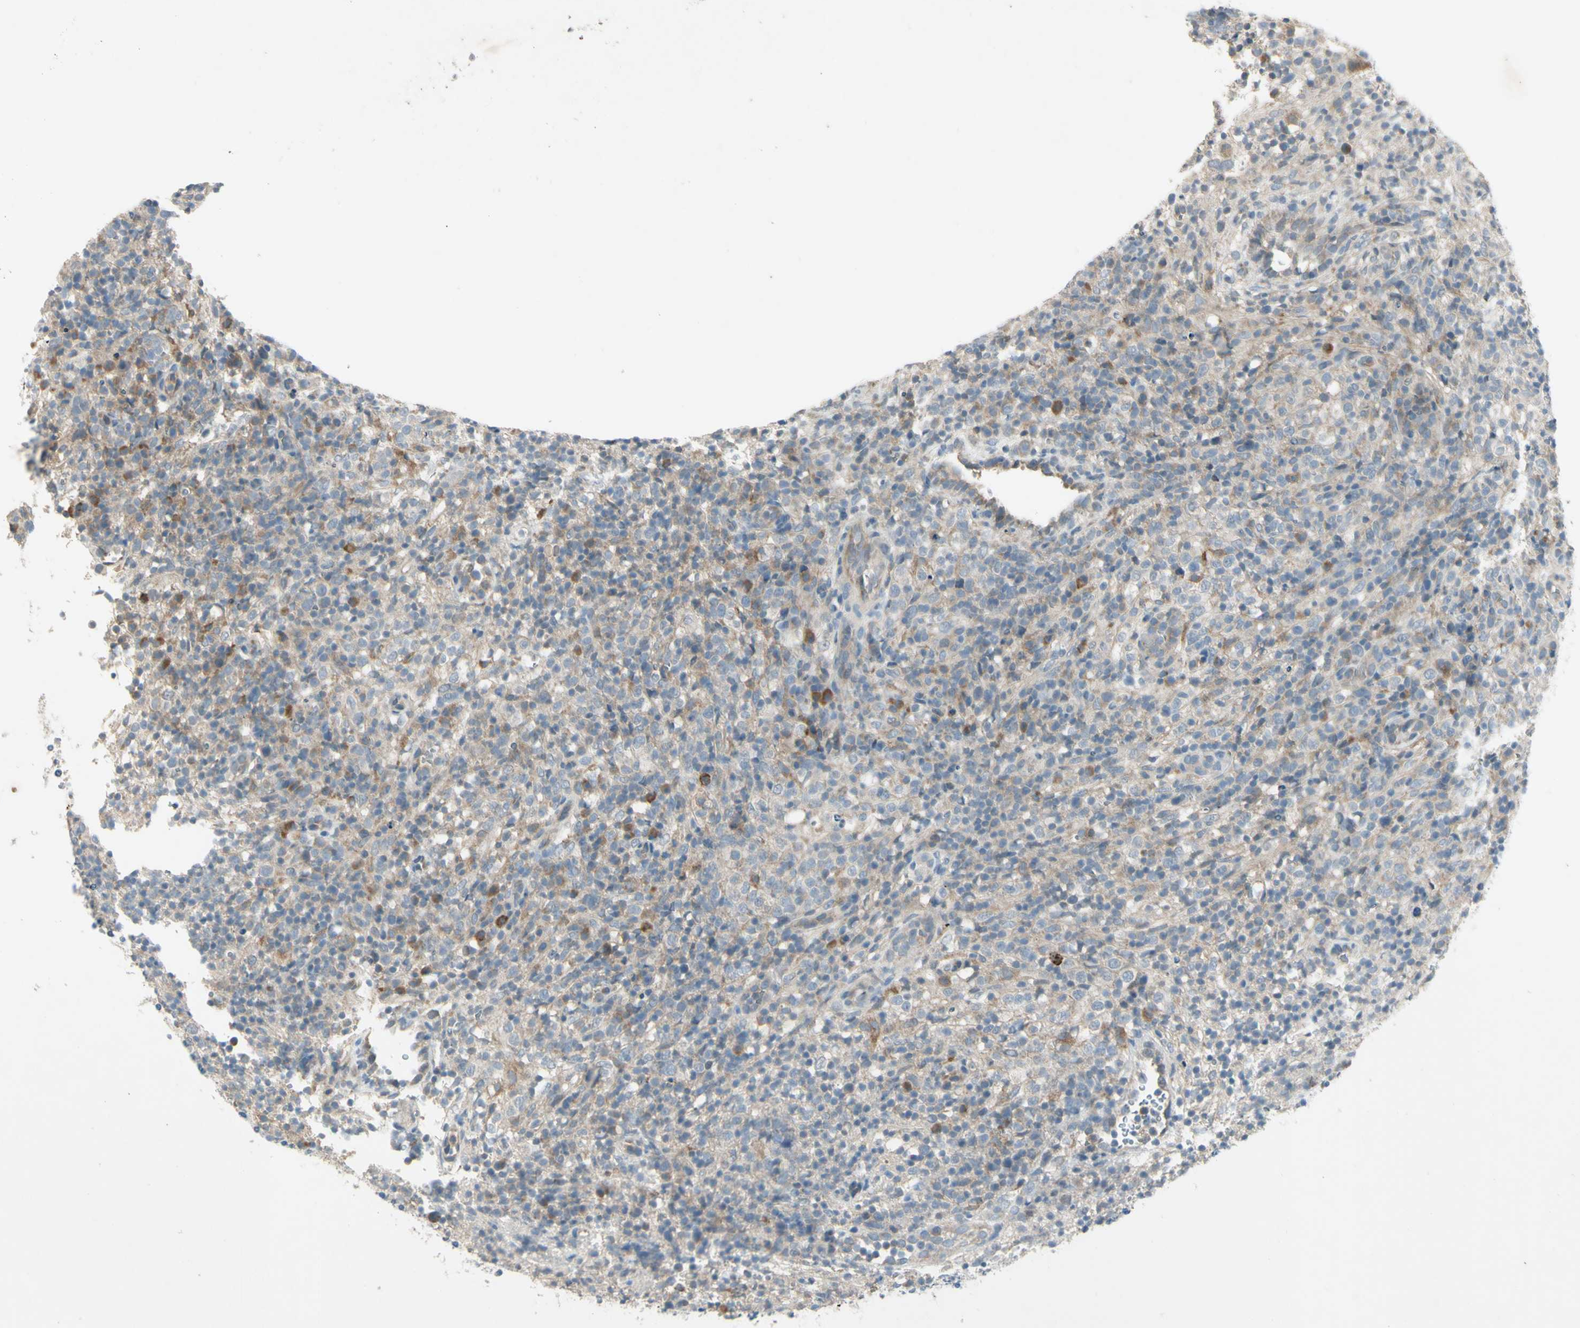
{"staining": {"intensity": "moderate", "quantity": "<25%", "location": "cytoplasmic/membranous"}, "tissue": "lymphoma", "cell_type": "Tumor cells", "image_type": "cancer", "snomed": [{"axis": "morphology", "description": "Malignant lymphoma, non-Hodgkin's type, High grade"}, {"axis": "topography", "description": "Lymph node"}], "caption": "The photomicrograph exhibits a brown stain indicating the presence of a protein in the cytoplasmic/membranous of tumor cells in malignant lymphoma, non-Hodgkin's type (high-grade).", "gene": "AATK", "patient": {"sex": "female", "age": 76}}